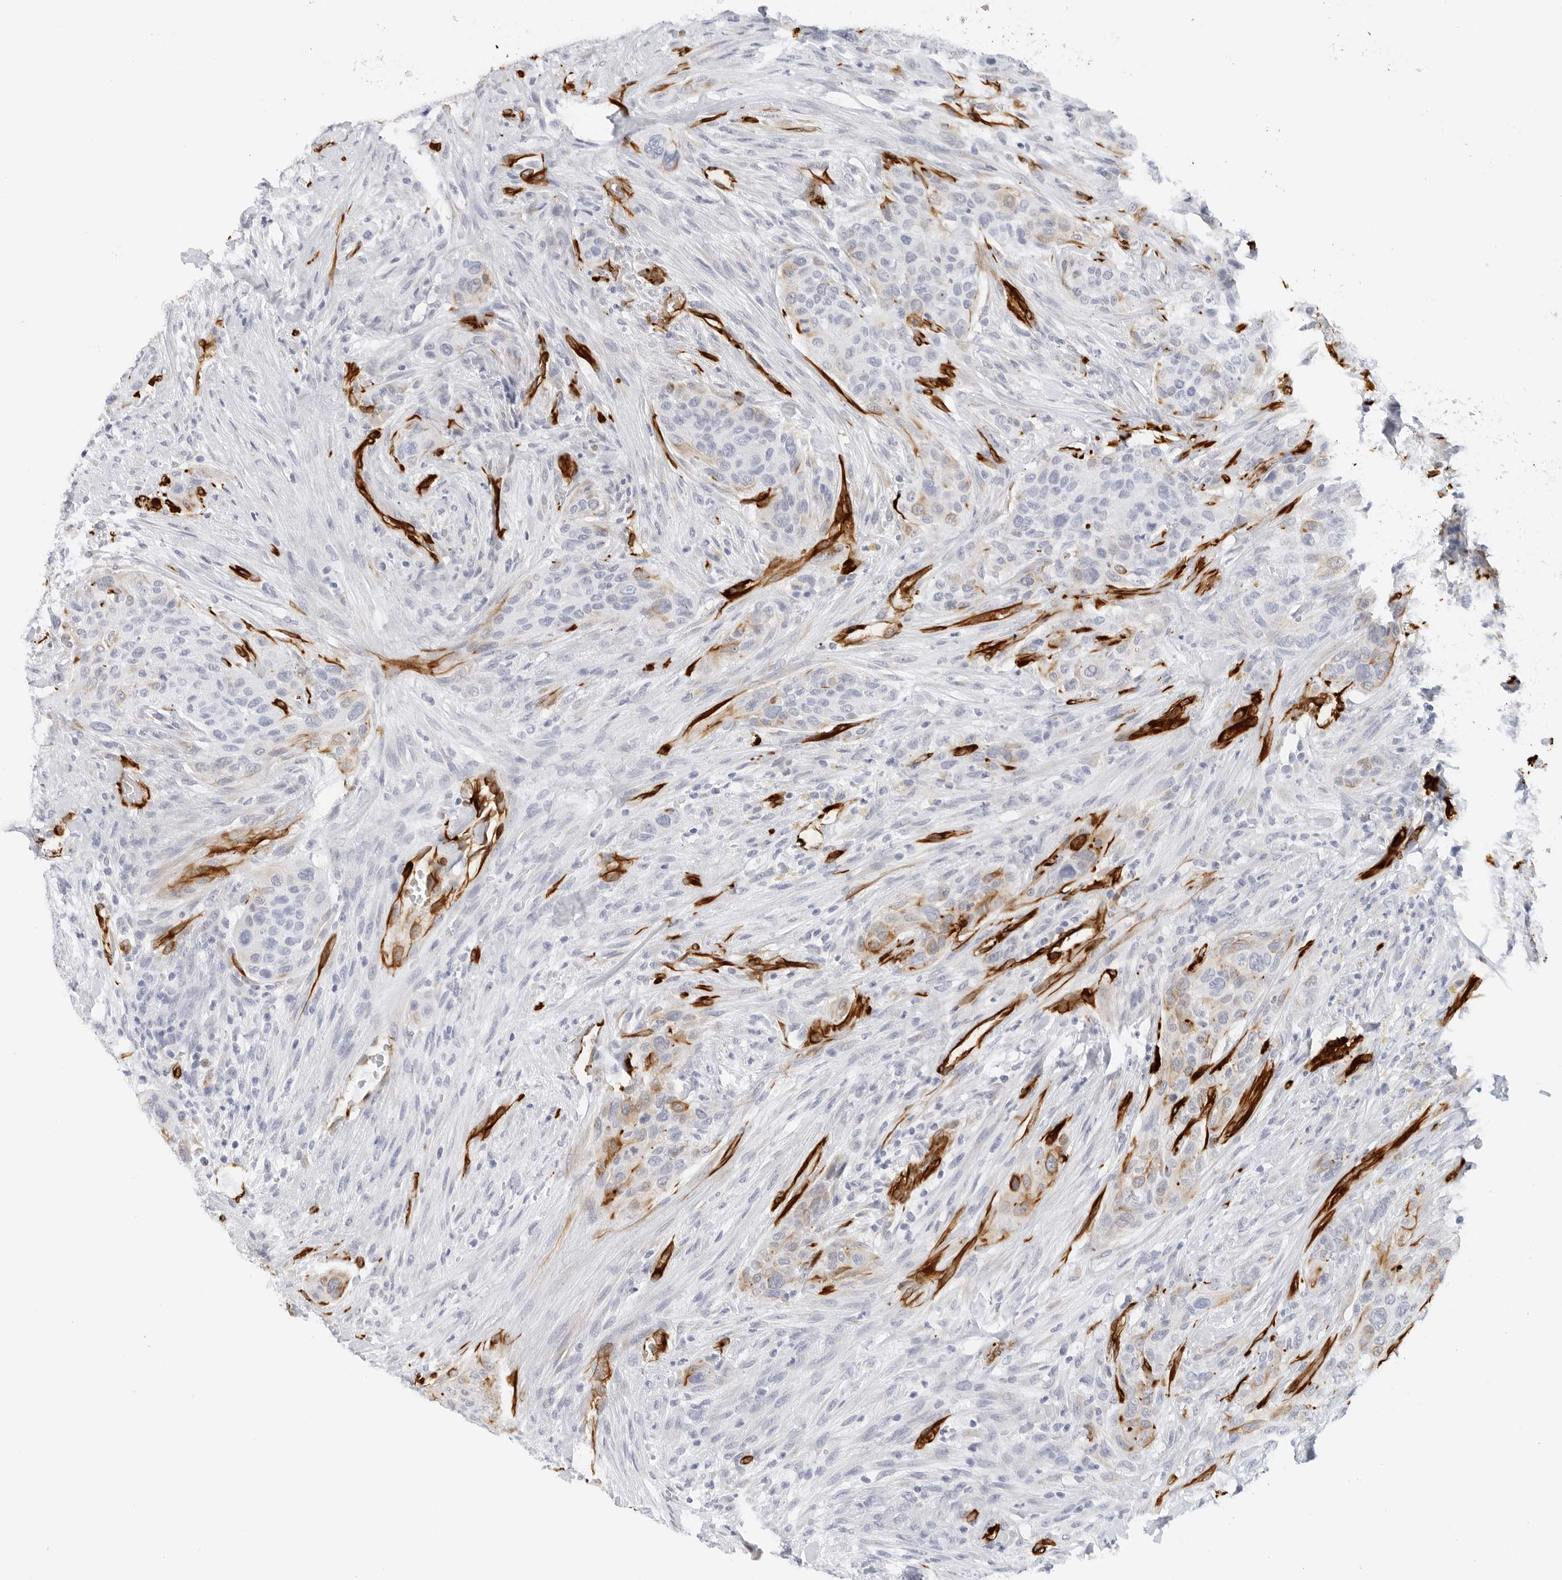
{"staining": {"intensity": "moderate", "quantity": "<25%", "location": "cytoplasmic/membranous"}, "tissue": "urothelial cancer", "cell_type": "Tumor cells", "image_type": "cancer", "snomed": [{"axis": "morphology", "description": "Urothelial carcinoma, High grade"}, {"axis": "topography", "description": "Urinary bladder"}], "caption": "A high-resolution photomicrograph shows immunohistochemistry staining of high-grade urothelial carcinoma, which exhibits moderate cytoplasmic/membranous positivity in about <25% of tumor cells.", "gene": "NES", "patient": {"sex": "male", "age": 35}}